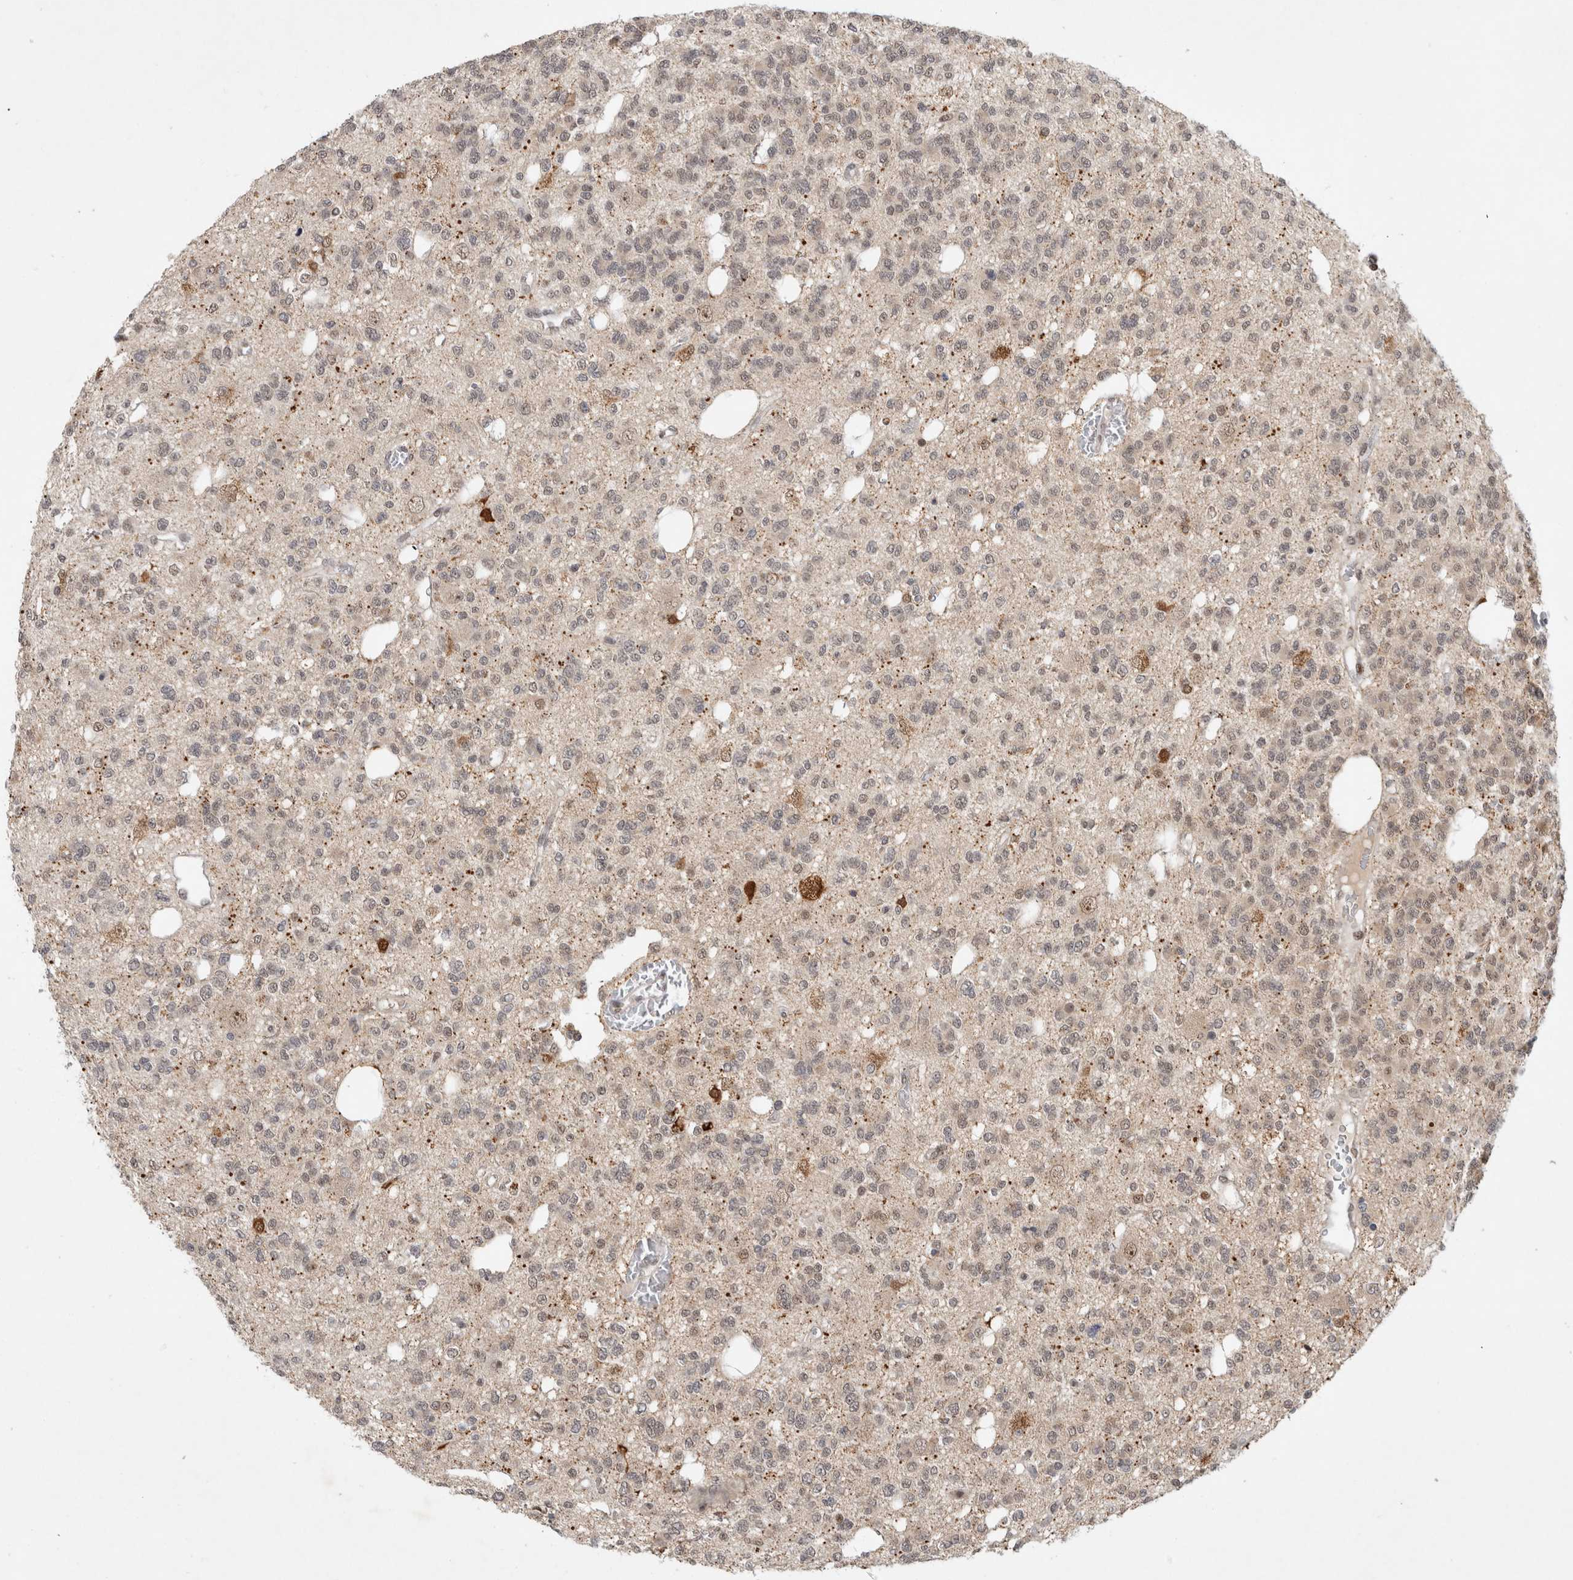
{"staining": {"intensity": "moderate", "quantity": "<25%", "location": "cytoplasmic/membranous,nuclear"}, "tissue": "glioma", "cell_type": "Tumor cells", "image_type": "cancer", "snomed": [{"axis": "morphology", "description": "Glioma, malignant, Low grade"}, {"axis": "topography", "description": "Brain"}], "caption": "Malignant glioma (low-grade) was stained to show a protein in brown. There is low levels of moderate cytoplasmic/membranous and nuclear positivity in about <25% of tumor cells. The staining is performed using DAB (3,3'-diaminobenzidine) brown chromogen to label protein expression. The nuclei are counter-stained blue using hematoxylin.", "gene": "HESX1", "patient": {"sex": "male", "age": 38}}